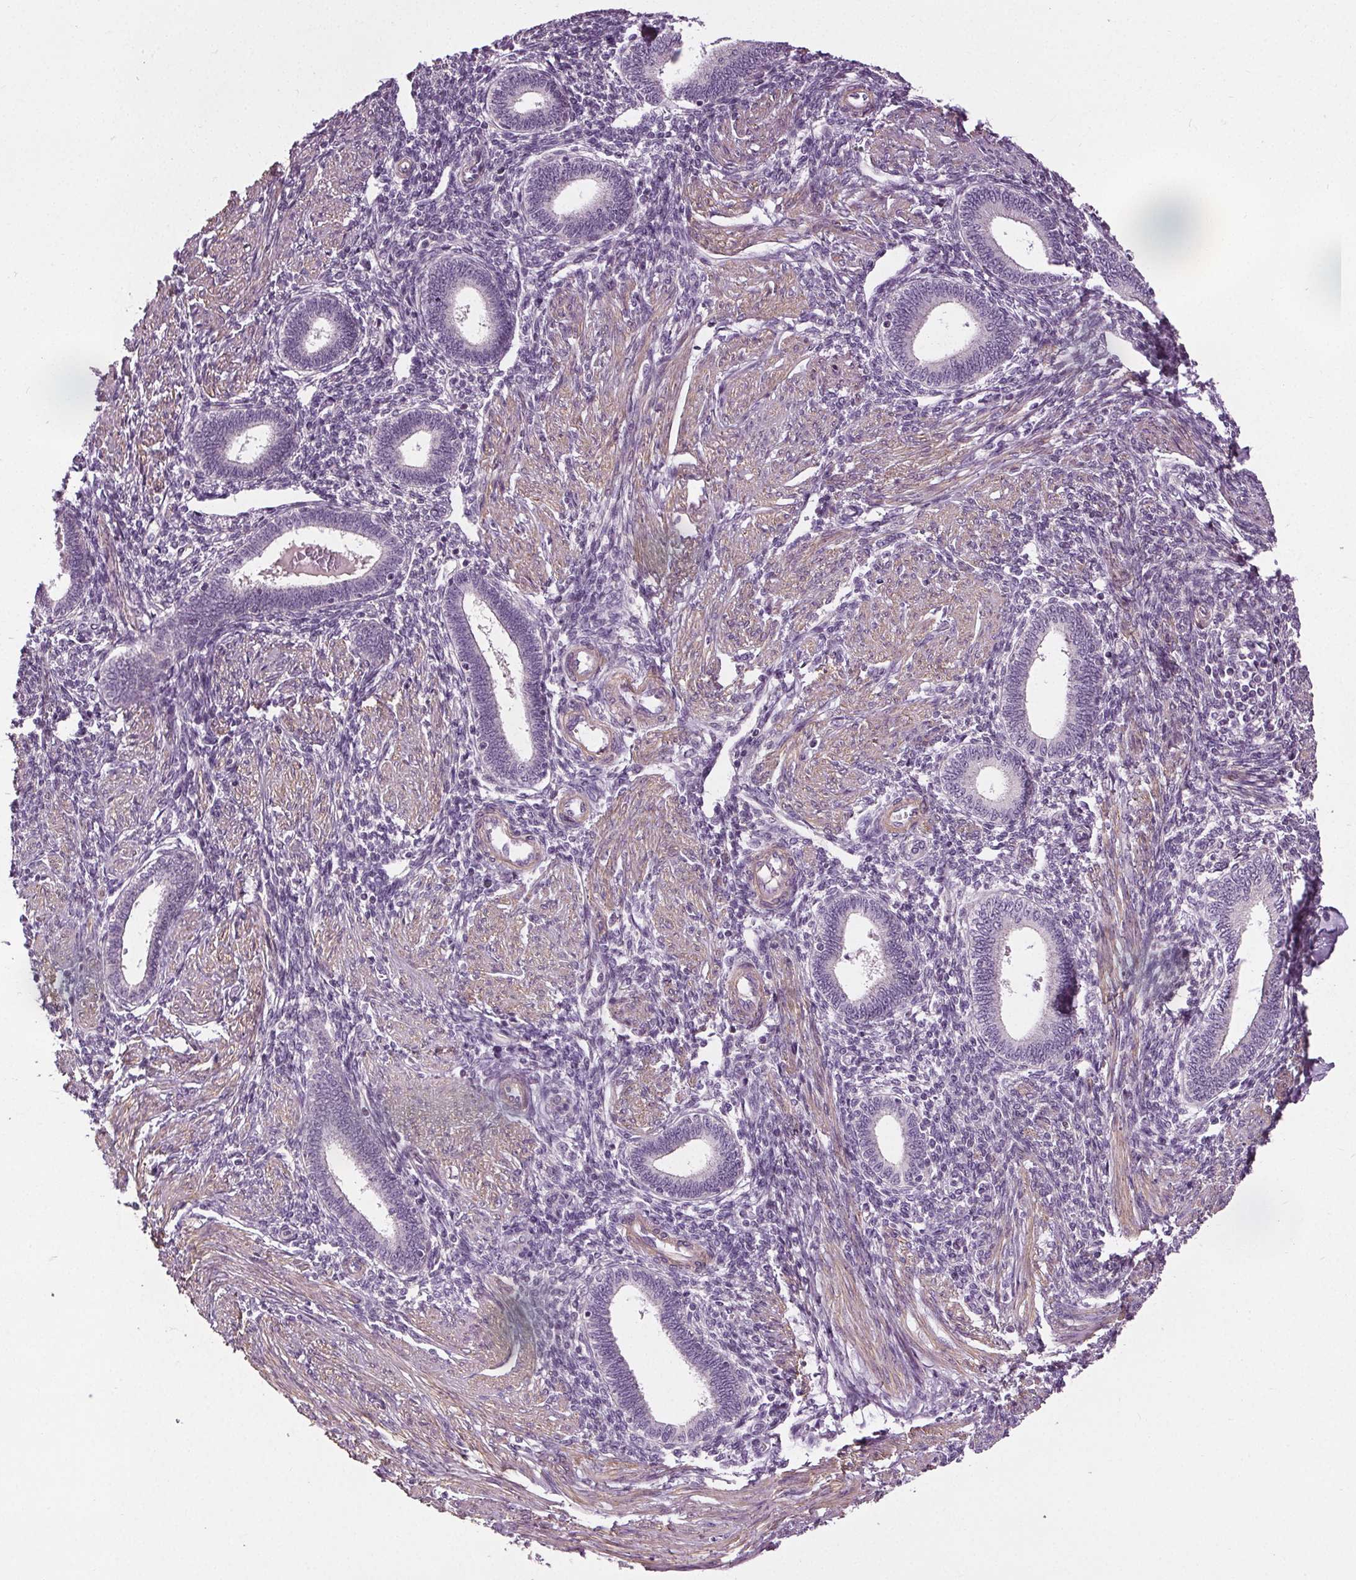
{"staining": {"intensity": "negative", "quantity": "none", "location": "none"}, "tissue": "endometrium", "cell_type": "Cells in endometrial stroma", "image_type": "normal", "snomed": [{"axis": "morphology", "description": "Normal tissue, NOS"}, {"axis": "topography", "description": "Endometrium"}], "caption": "Immunohistochemistry (IHC) of benign endometrium demonstrates no positivity in cells in endometrial stroma. The staining is performed using DAB (3,3'-diaminobenzidine) brown chromogen with nuclei counter-stained in using hematoxylin.", "gene": "RASA1", "patient": {"sex": "female", "age": 42}}